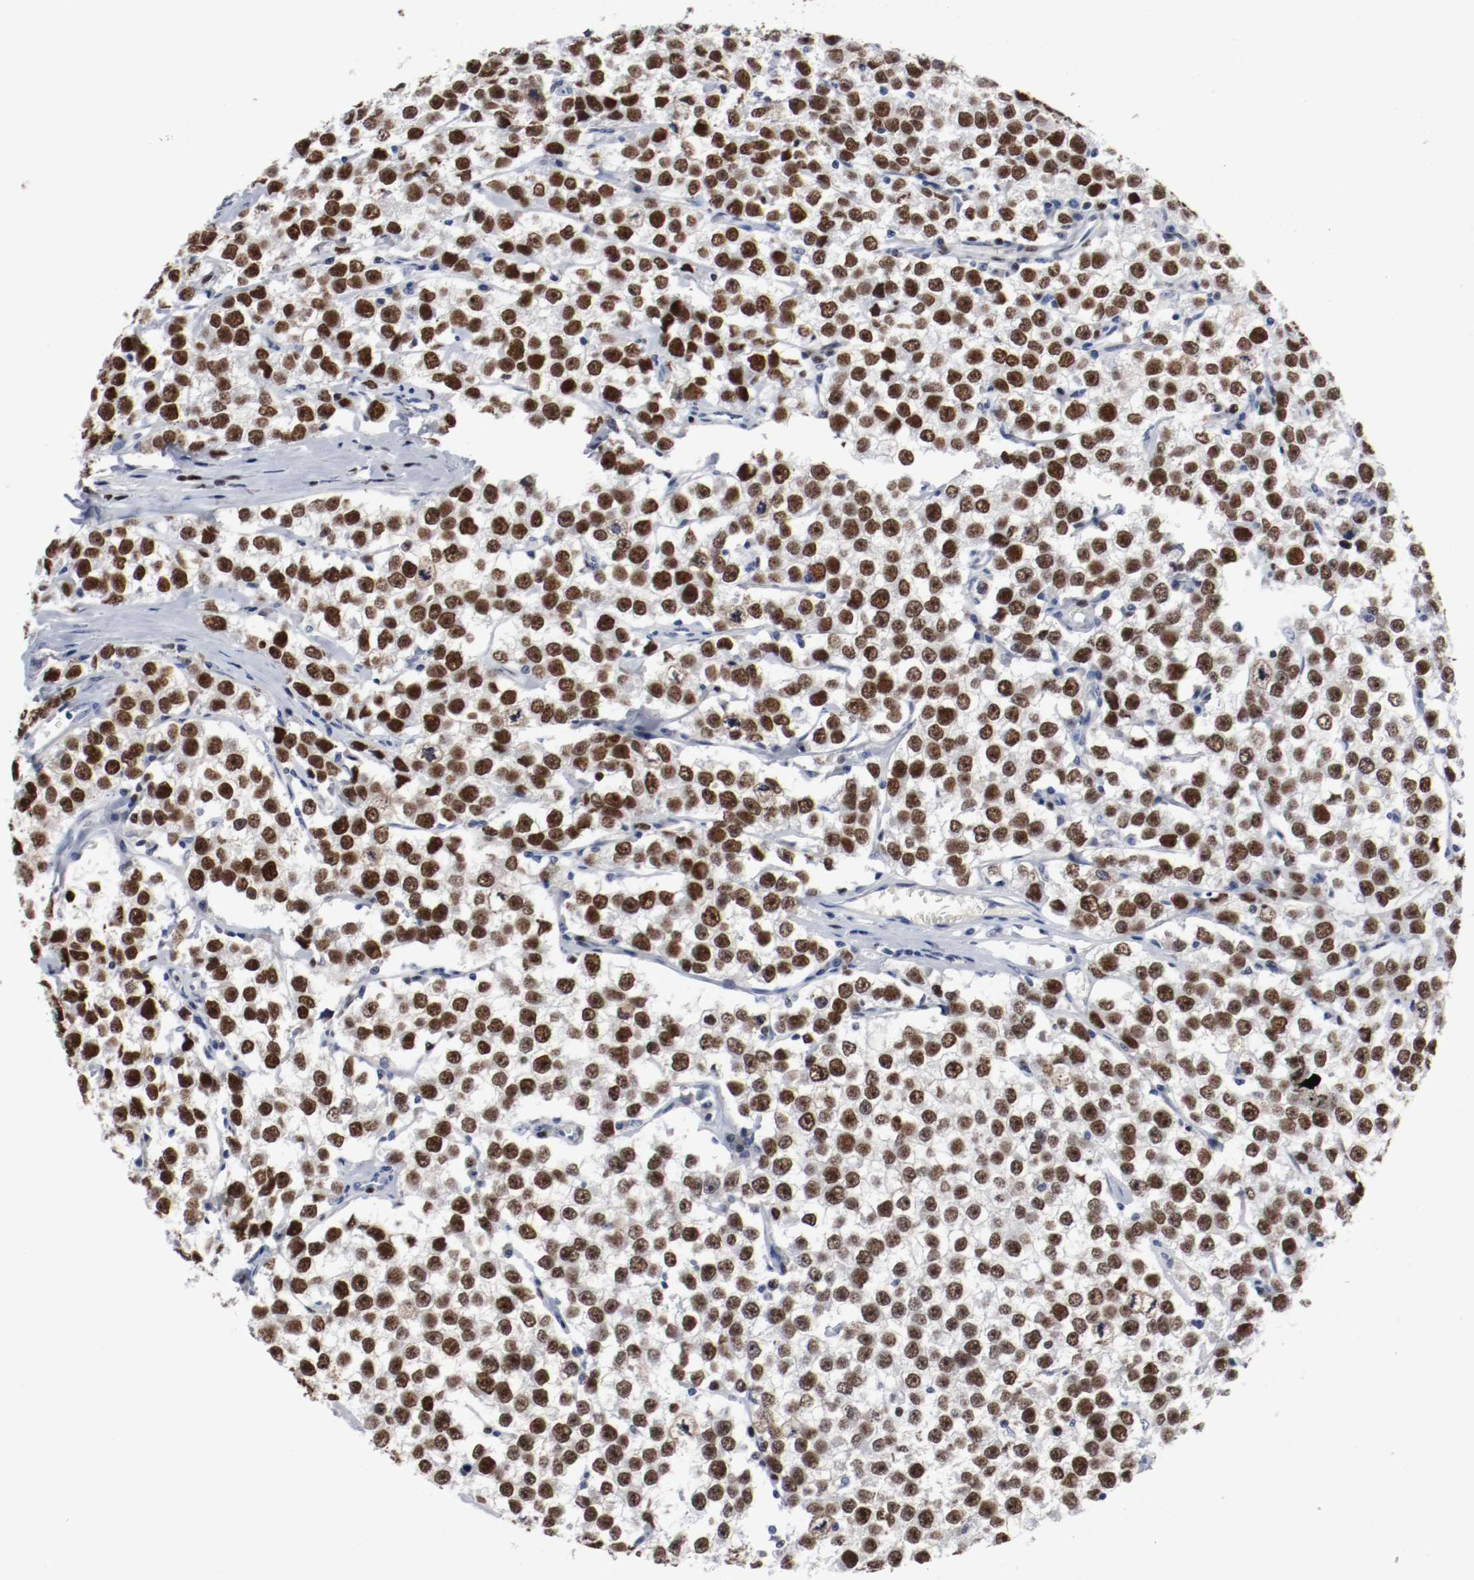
{"staining": {"intensity": "strong", "quantity": ">75%", "location": "nuclear"}, "tissue": "testis cancer", "cell_type": "Tumor cells", "image_type": "cancer", "snomed": [{"axis": "morphology", "description": "Seminoma, NOS"}, {"axis": "morphology", "description": "Carcinoma, Embryonal, NOS"}, {"axis": "topography", "description": "Testis"}], "caption": "Tumor cells show high levels of strong nuclear positivity in approximately >75% of cells in human seminoma (testis).", "gene": "MCM6", "patient": {"sex": "male", "age": 52}}